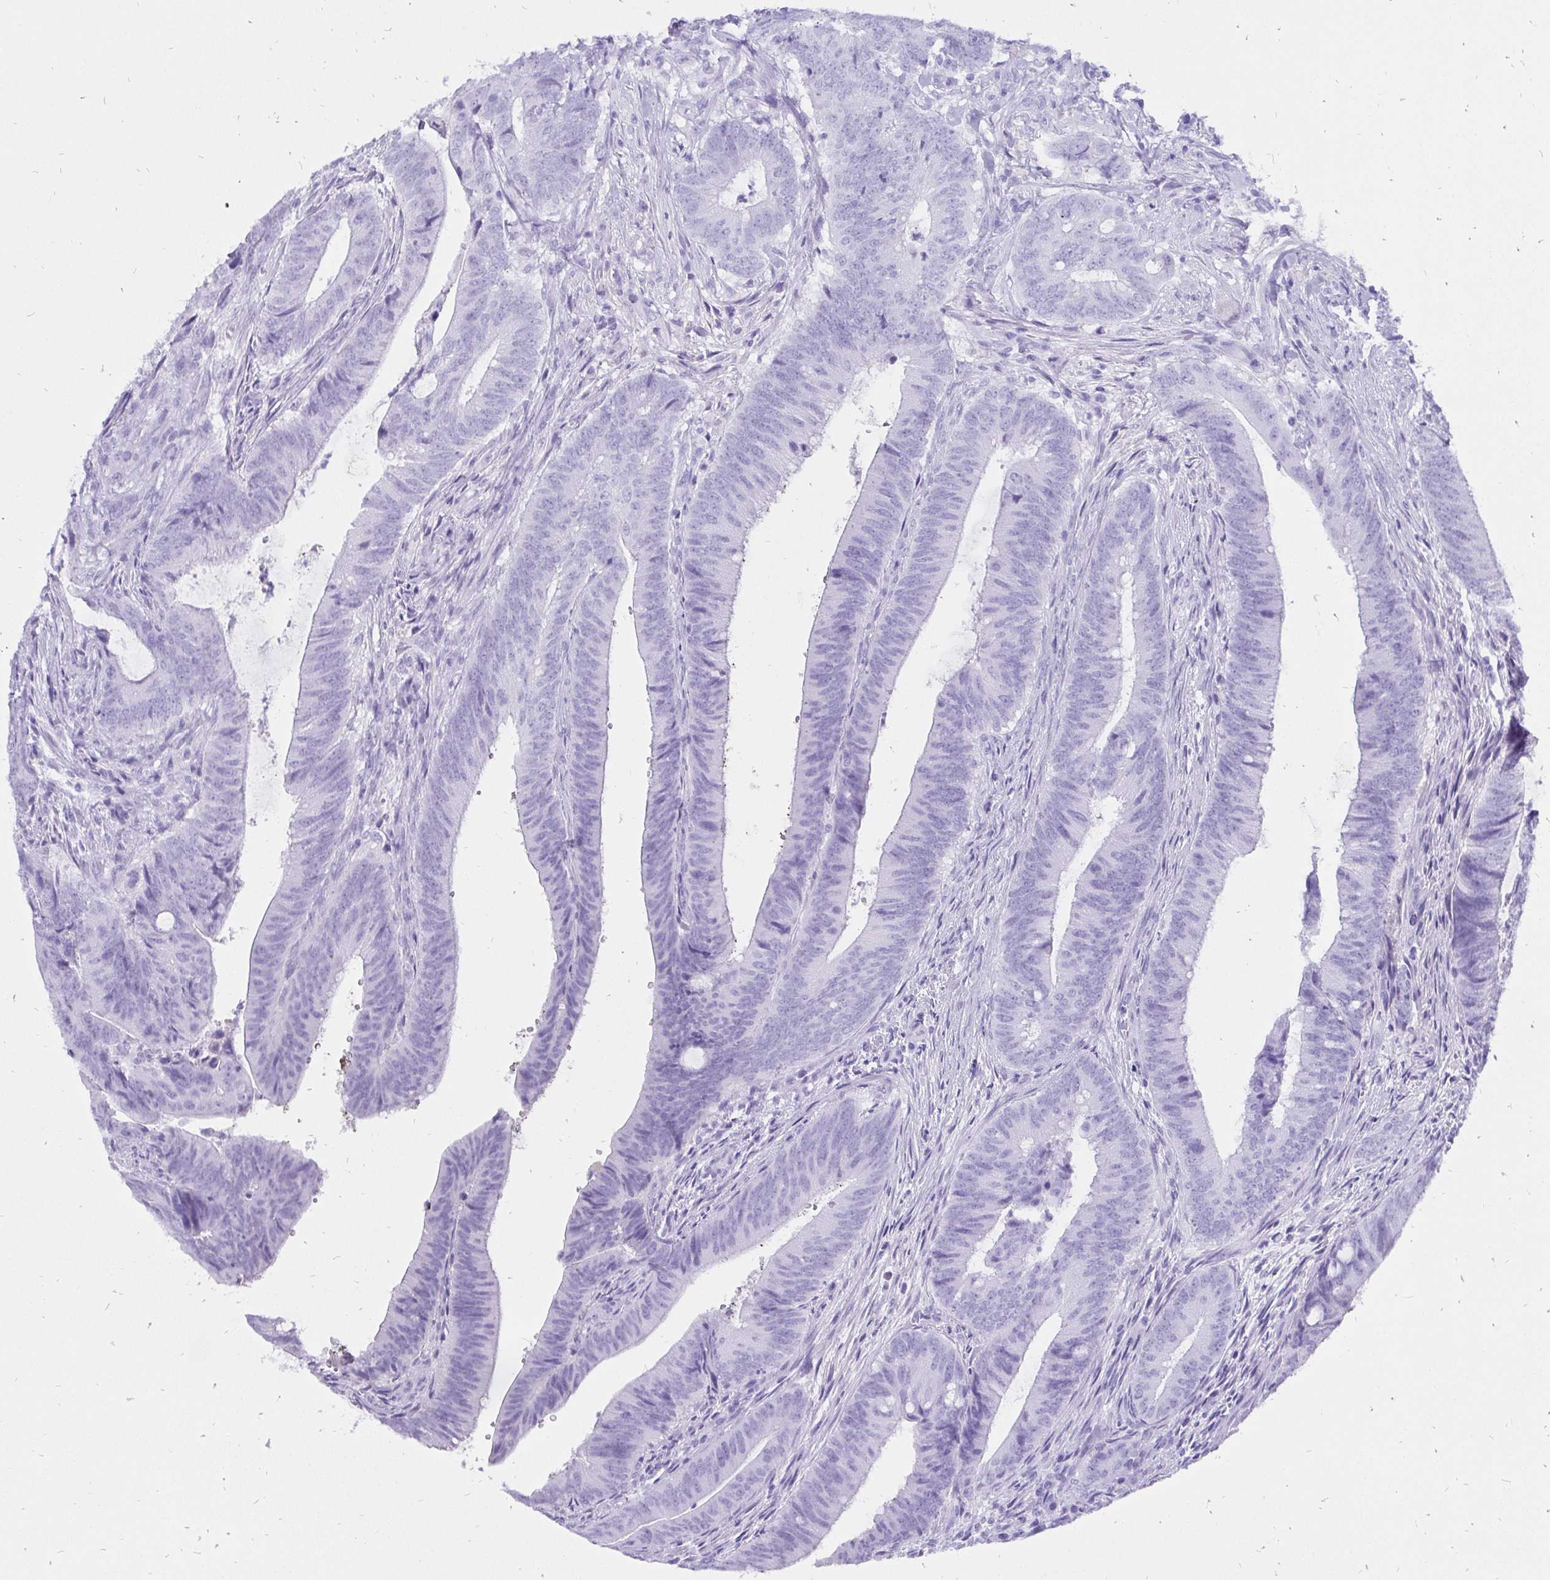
{"staining": {"intensity": "negative", "quantity": "none", "location": "none"}, "tissue": "colorectal cancer", "cell_type": "Tumor cells", "image_type": "cancer", "snomed": [{"axis": "morphology", "description": "Adenocarcinoma, NOS"}, {"axis": "topography", "description": "Colon"}], "caption": "Tumor cells are negative for brown protein staining in colorectal cancer (adenocarcinoma). The staining was performed using DAB (3,3'-diaminobenzidine) to visualize the protein expression in brown, while the nuclei were stained in blue with hematoxylin (Magnification: 20x).", "gene": "KRT13", "patient": {"sex": "female", "age": 43}}